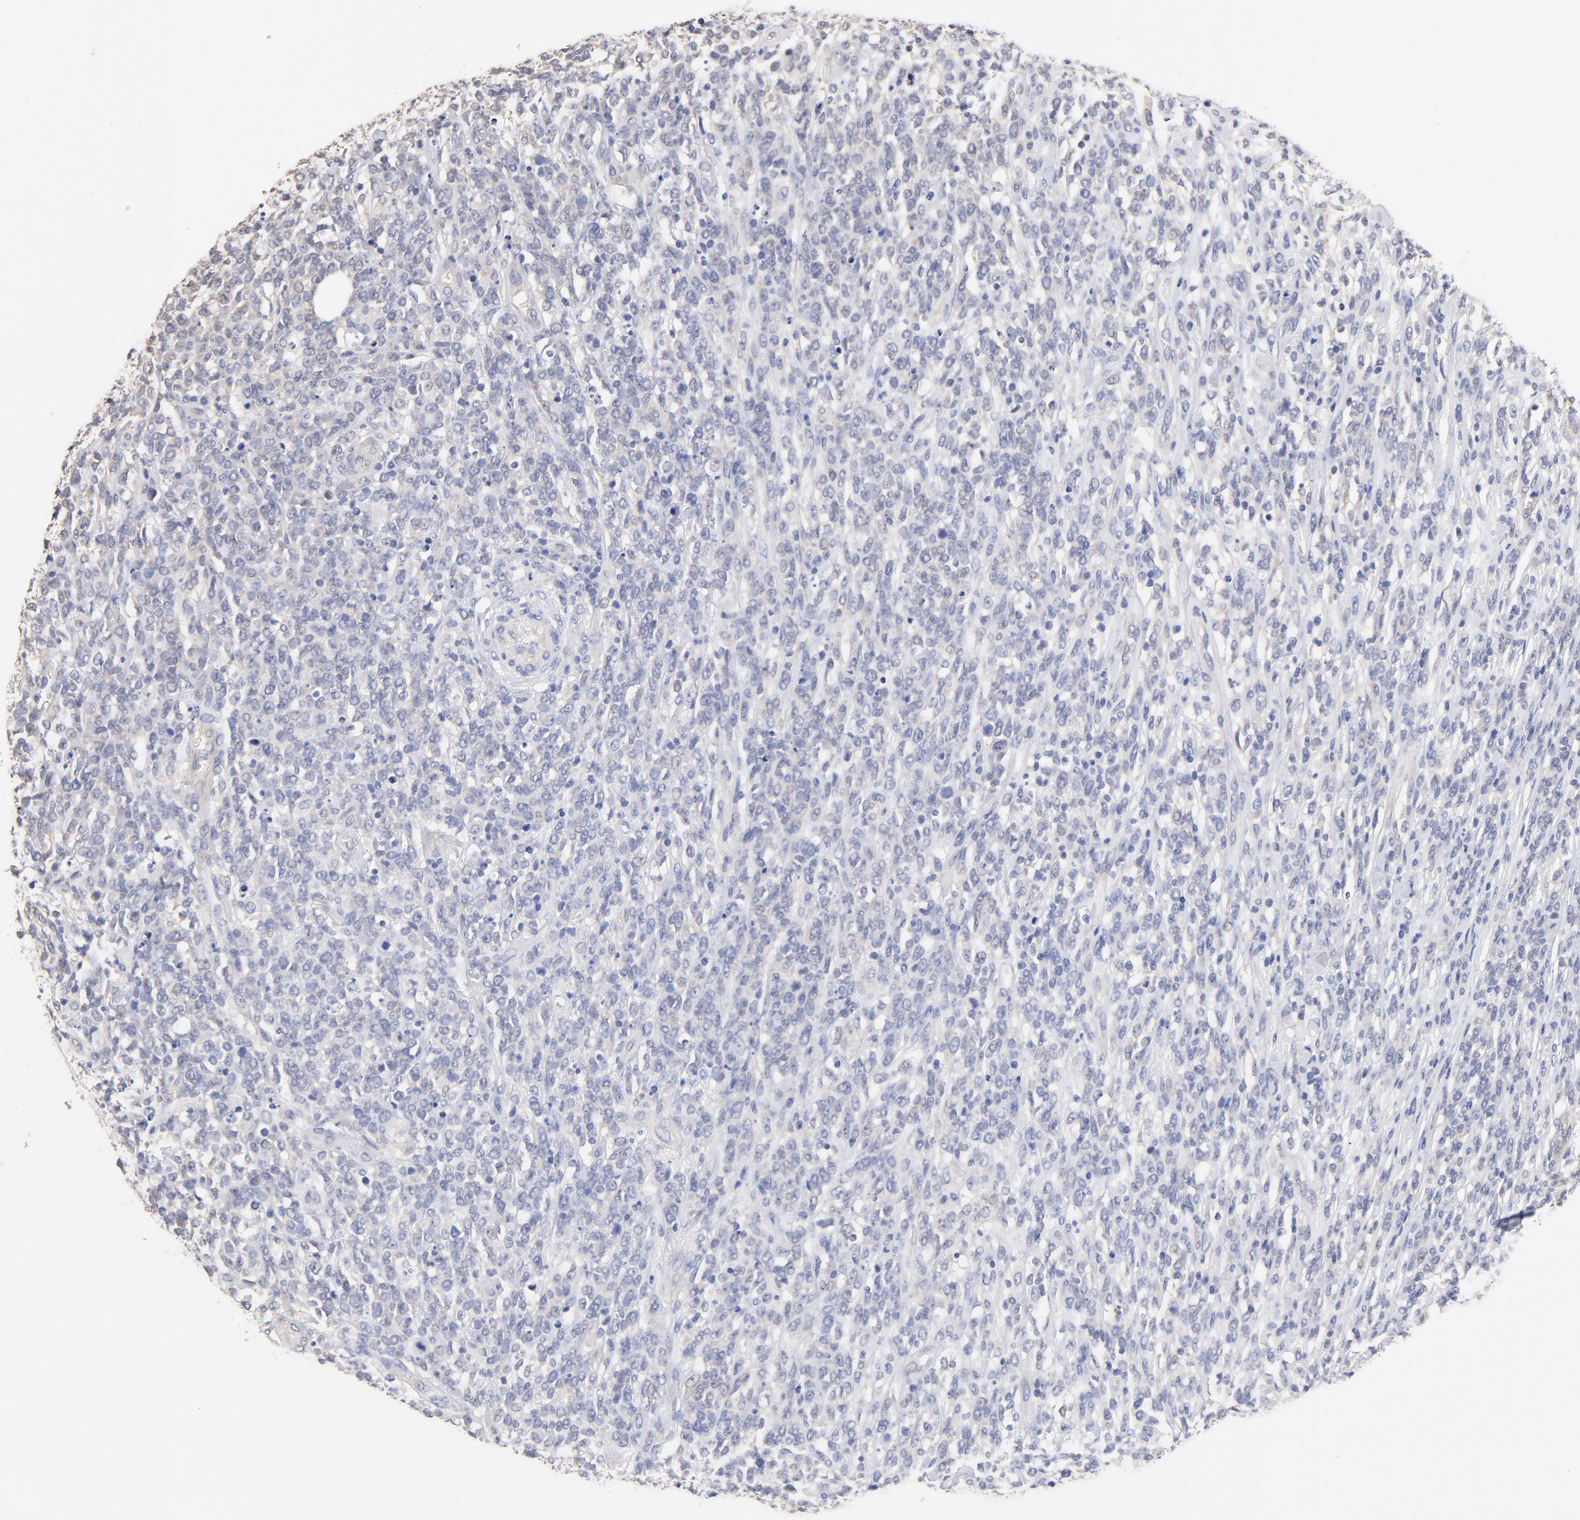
{"staining": {"intensity": "negative", "quantity": "none", "location": "none"}, "tissue": "lymphoma", "cell_type": "Tumor cells", "image_type": "cancer", "snomed": [{"axis": "morphology", "description": "Malignant lymphoma, non-Hodgkin's type, High grade"}, {"axis": "topography", "description": "Lymph node"}], "caption": "This is an immunohistochemistry micrograph of lymphoma. There is no staining in tumor cells.", "gene": "RIBC2", "patient": {"sex": "female", "age": 73}}